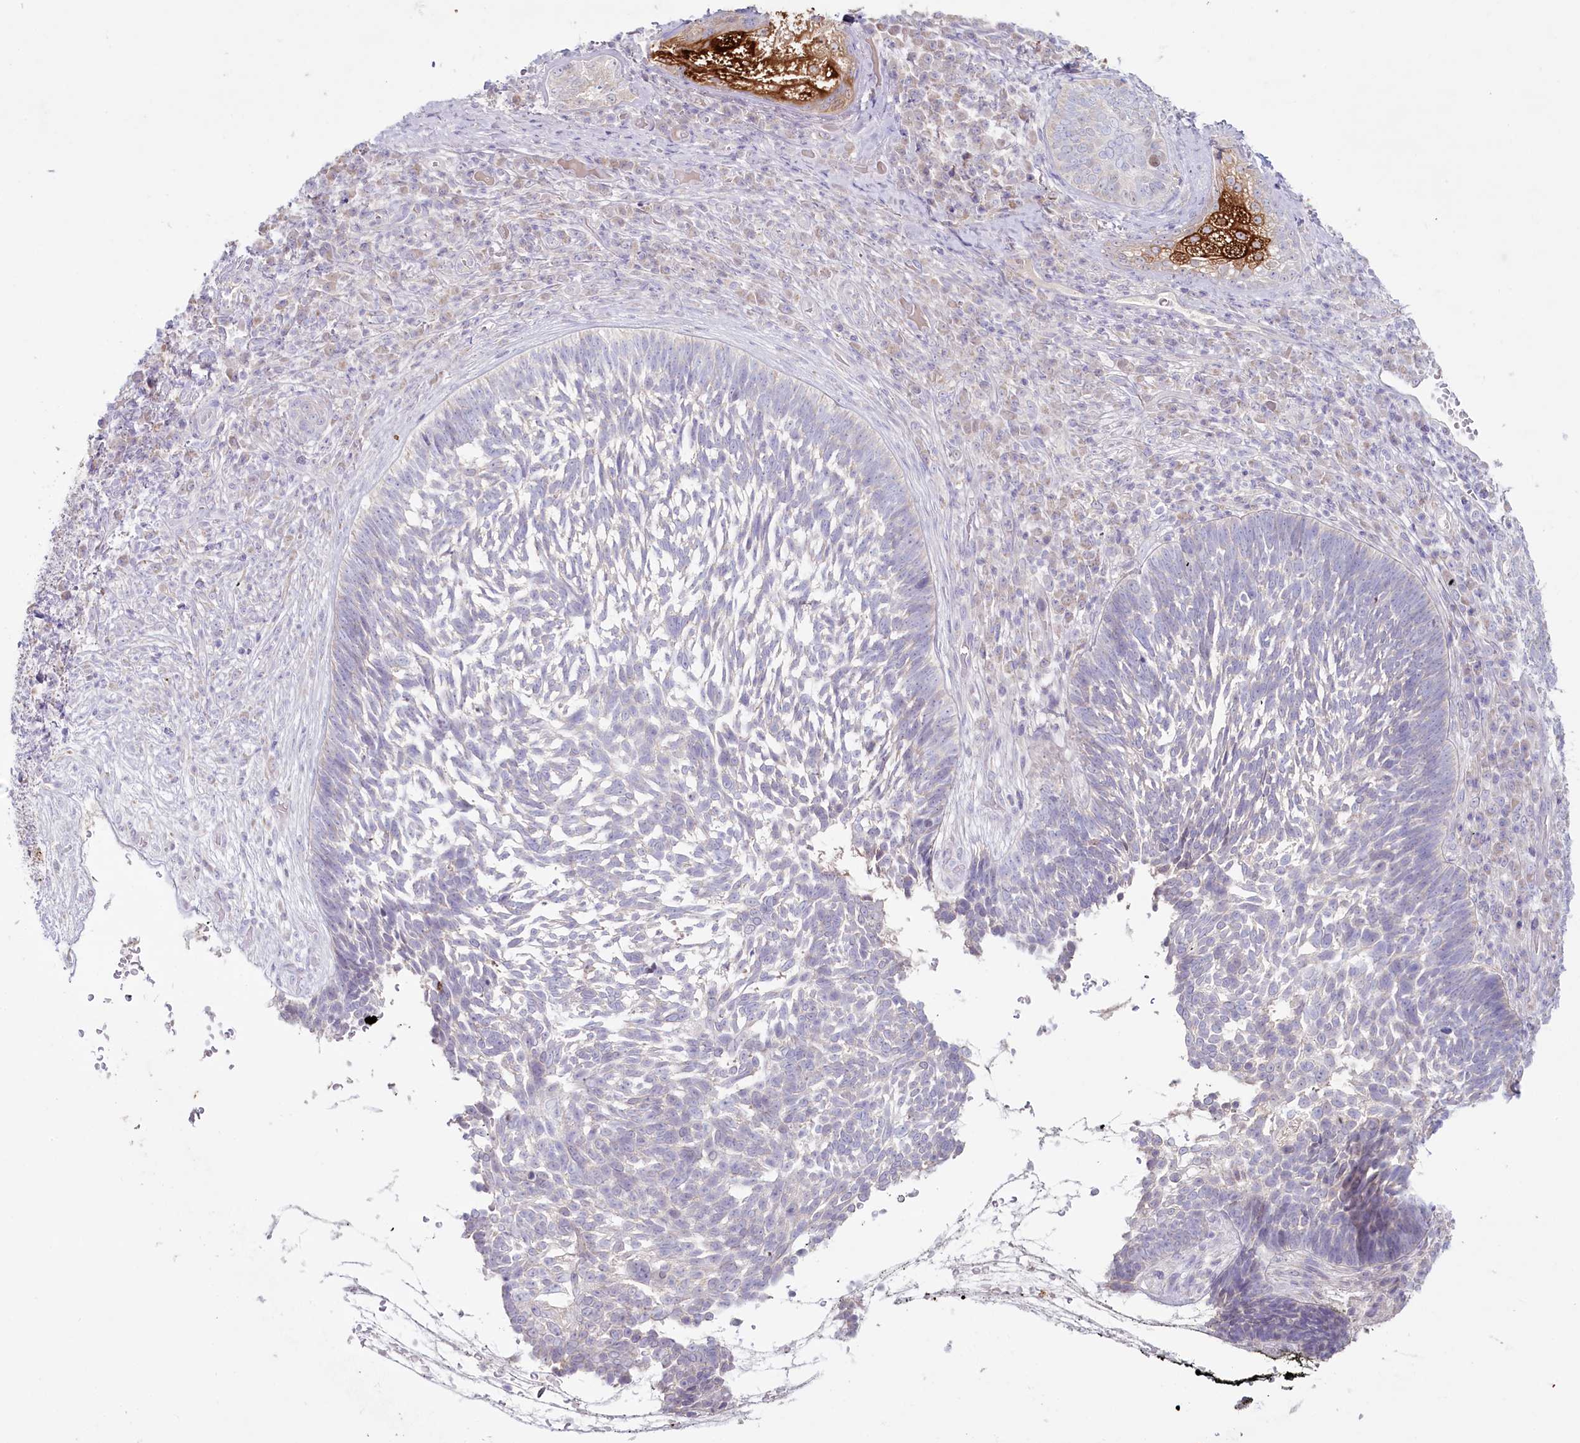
{"staining": {"intensity": "negative", "quantity": "none", "location": "none"}, "tissue": "skin cancer", "cell_type": "Tumor cells", "image_type": "cancer", "snomed": [{"axis": "morphology", "description": "Basal cell carcinoma"}, {"axis": "topography", "description": "Skin"}], "caption": "Photomicrograph shows no significant protein positivity in tumor cells of skin basal cell carcinoma. (DAB (3,3'-diaminobenzidine) immunohistochemistry with hematoxylin counter stain).", "gene": "PSAPL1", "patient": {"sex": "male", "age": 88}}